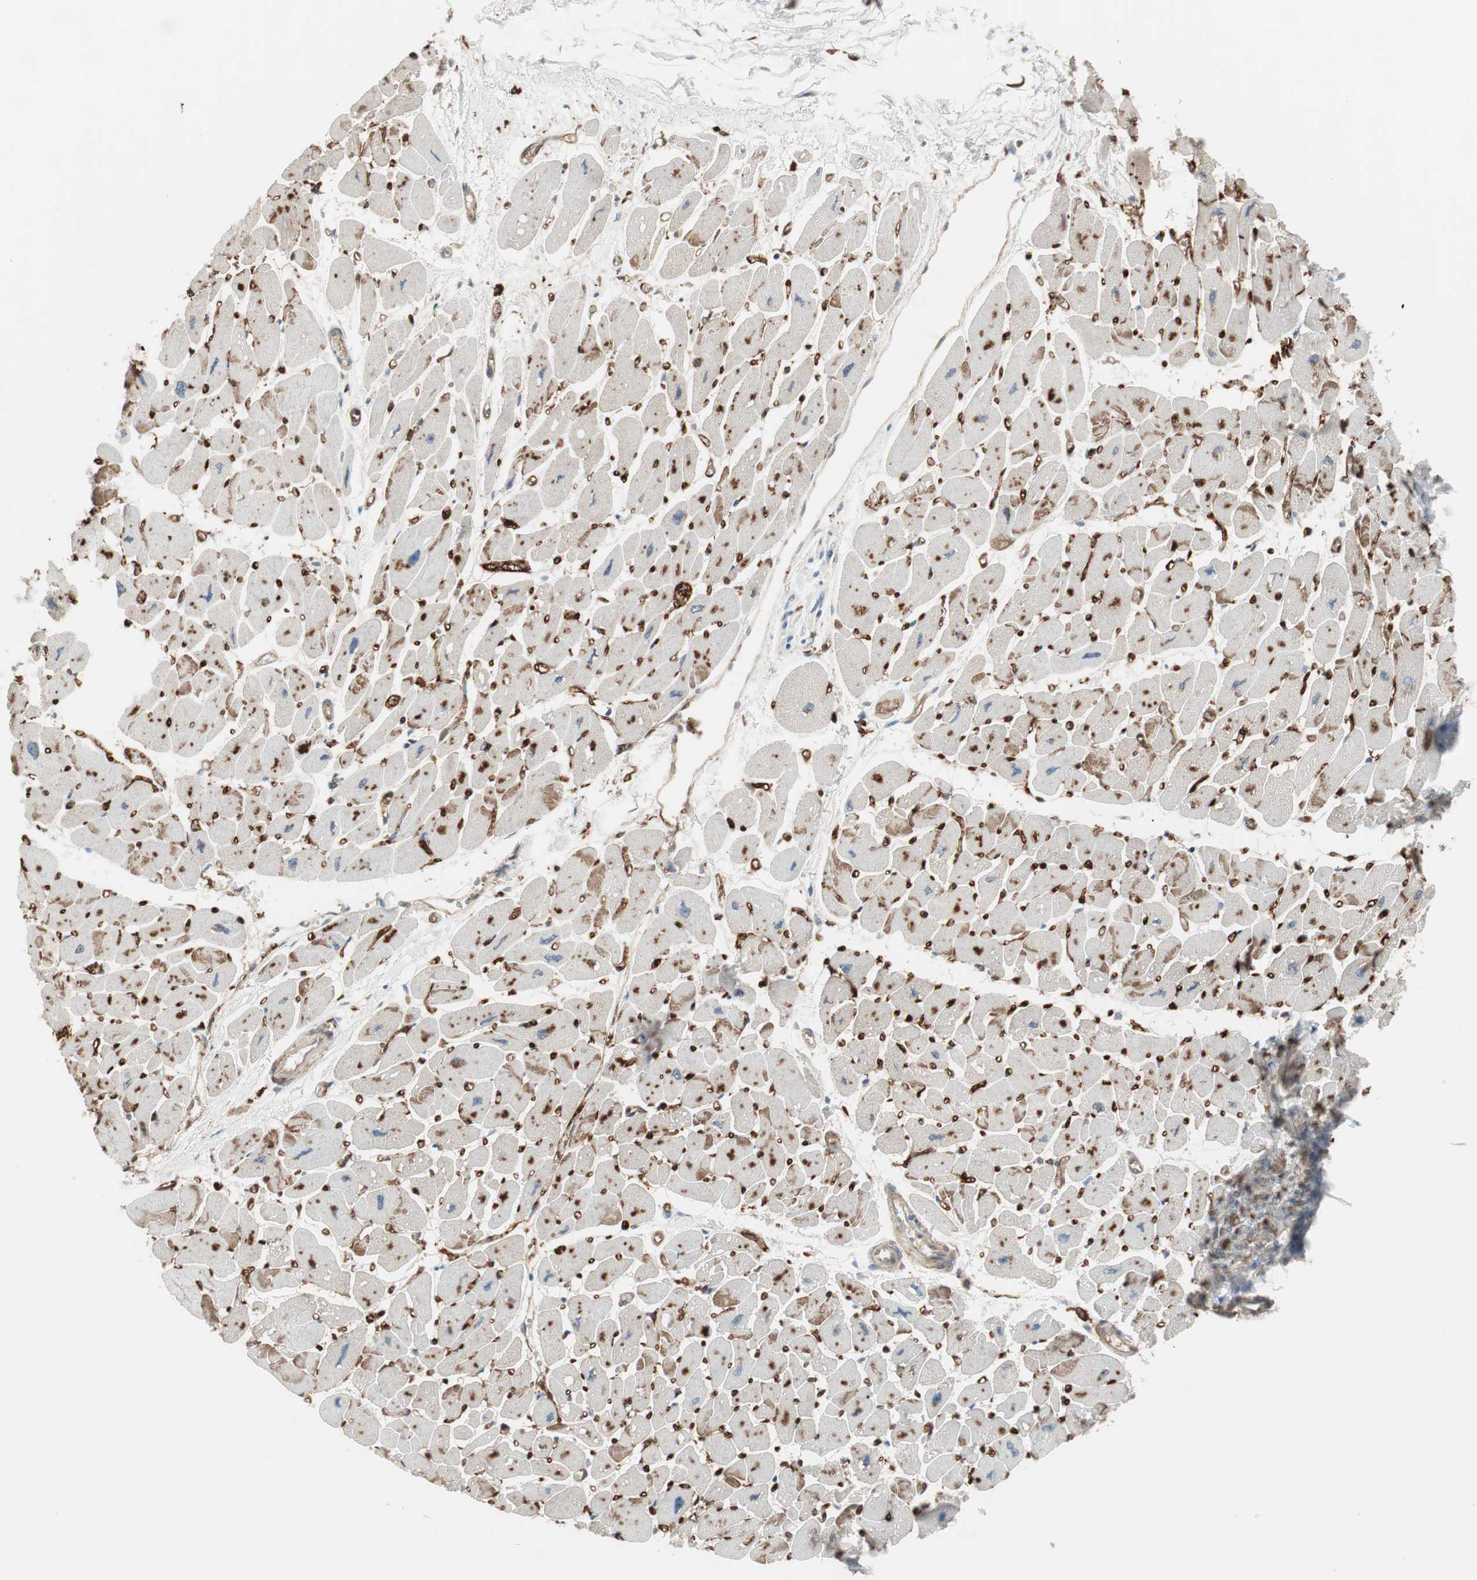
{"staining": {"intensity": "strong", "quantity": ">75%", "location": "cytoplasmic/membranous"}, "tissue": "heart muscle", "cell_type": "Cardiomyocytes", "image_type": "normal", "snomed": [{"axis": "morphology", "description": "Normal tissue, NOS"}, {"axis": "topography", "description": "Heart"}], "caption": "The image displays staining of benign heart muscle, revealing strong cytoplasmic/membranous protein positivity (brown color) within cardiomyocytes.", "gene": "STAB1", "patient": {"sex": "female", "age": 54}}